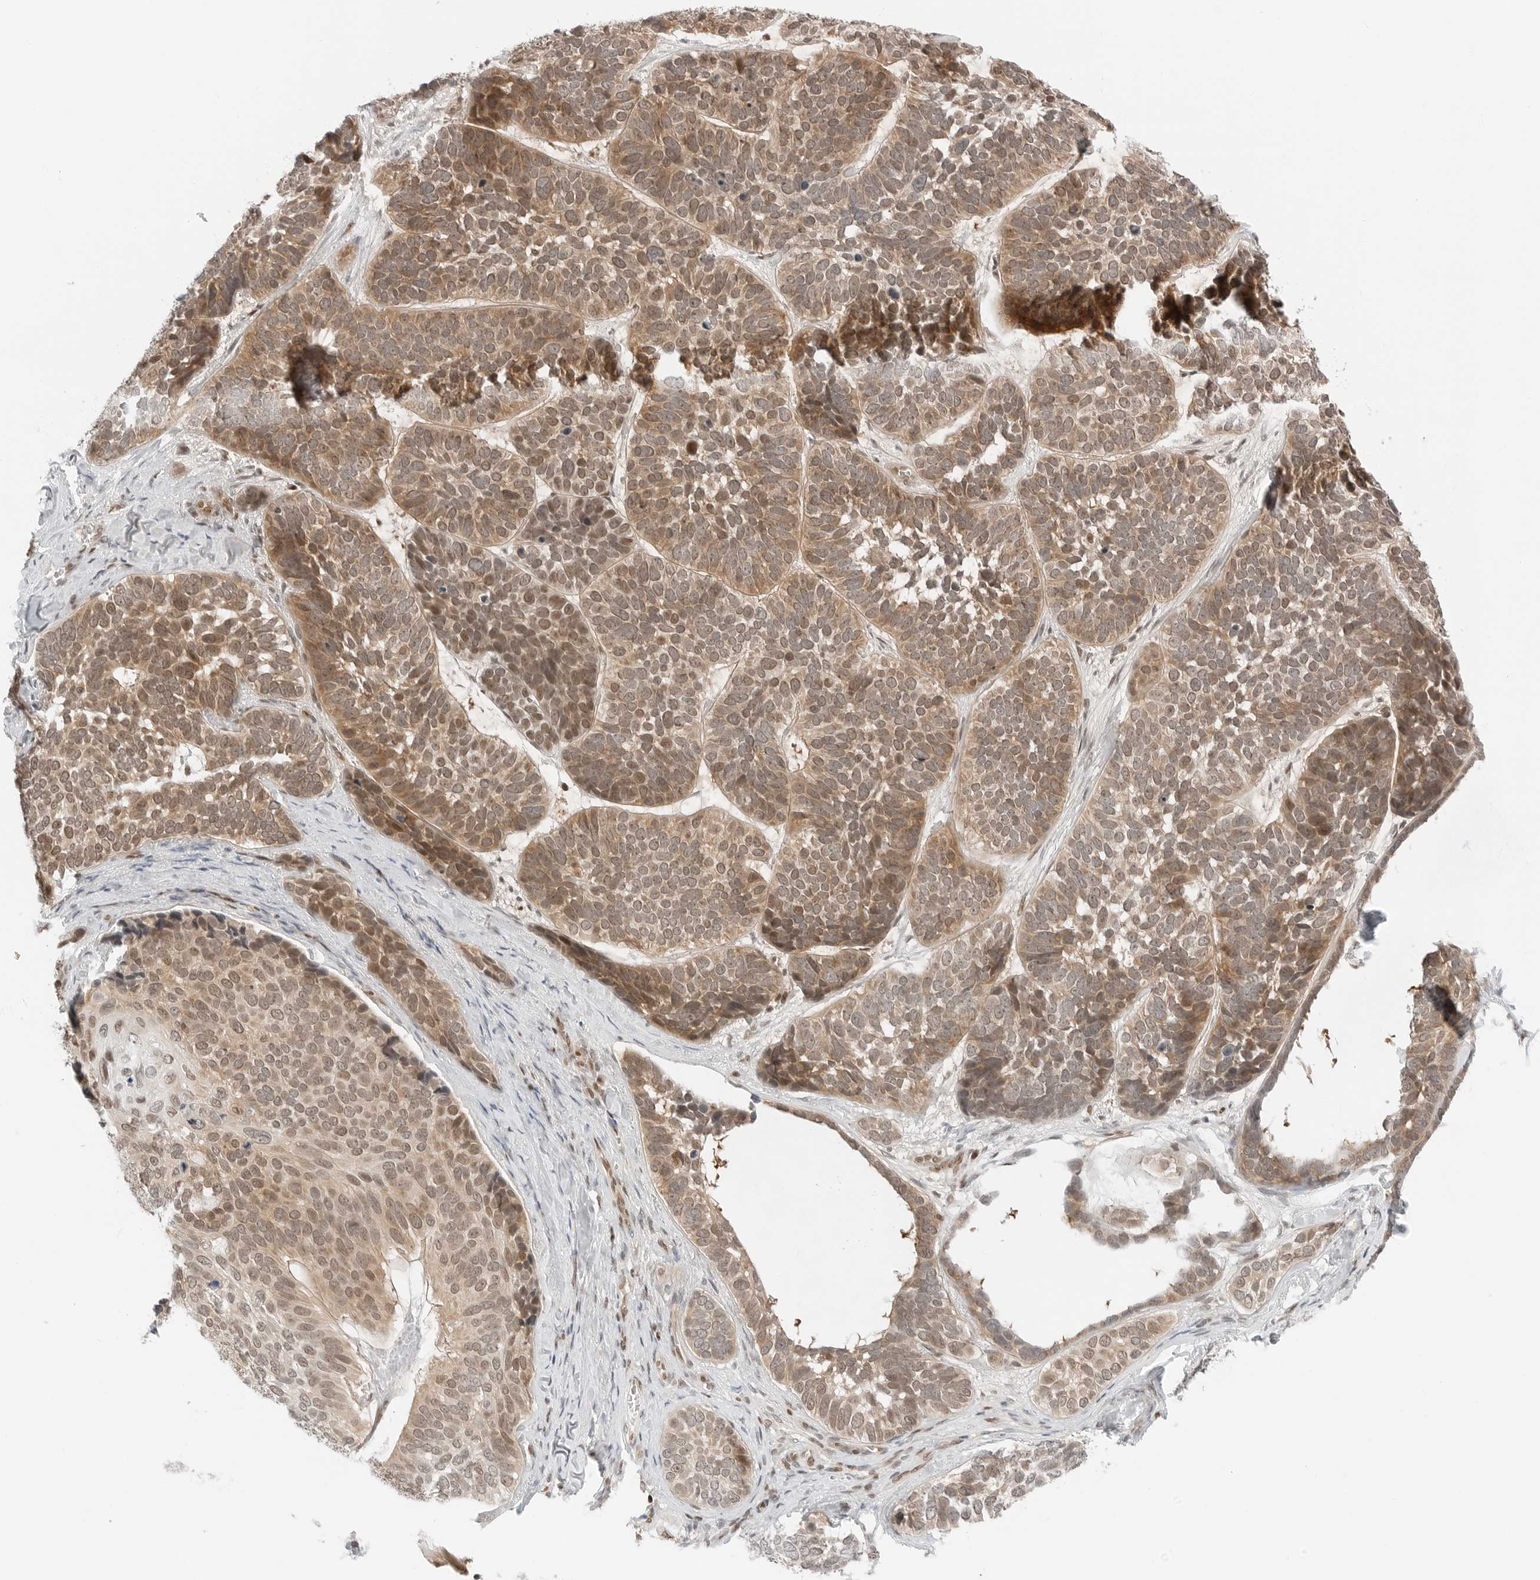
{"staining": {"intensity": "moderate", "quantity": ">75%", "location": "cytoplasmic/membranous,nuclear"}, "tissue": "skin cancer", "cell_type": "Tumor cells", "image_type": "cancer", "snomed": [{"axis": "morphology", "description": "Basal cell carcinoma"}, {"axis": "topography", "description": "Skin"}], "caption": "Immunohistochemistry (IHC) micrograph of neoplastic tissue: skin cancer stained using IHC displays medium levels of moderate protein expression localized specifically in the cytoplasmic/membranous and nuclear of tumor cells, appearing as a cytoplasmic/membranous and nuclear brown color.", "gene": "CRTC2", "patient": {"sex": "male", "age": 62}}